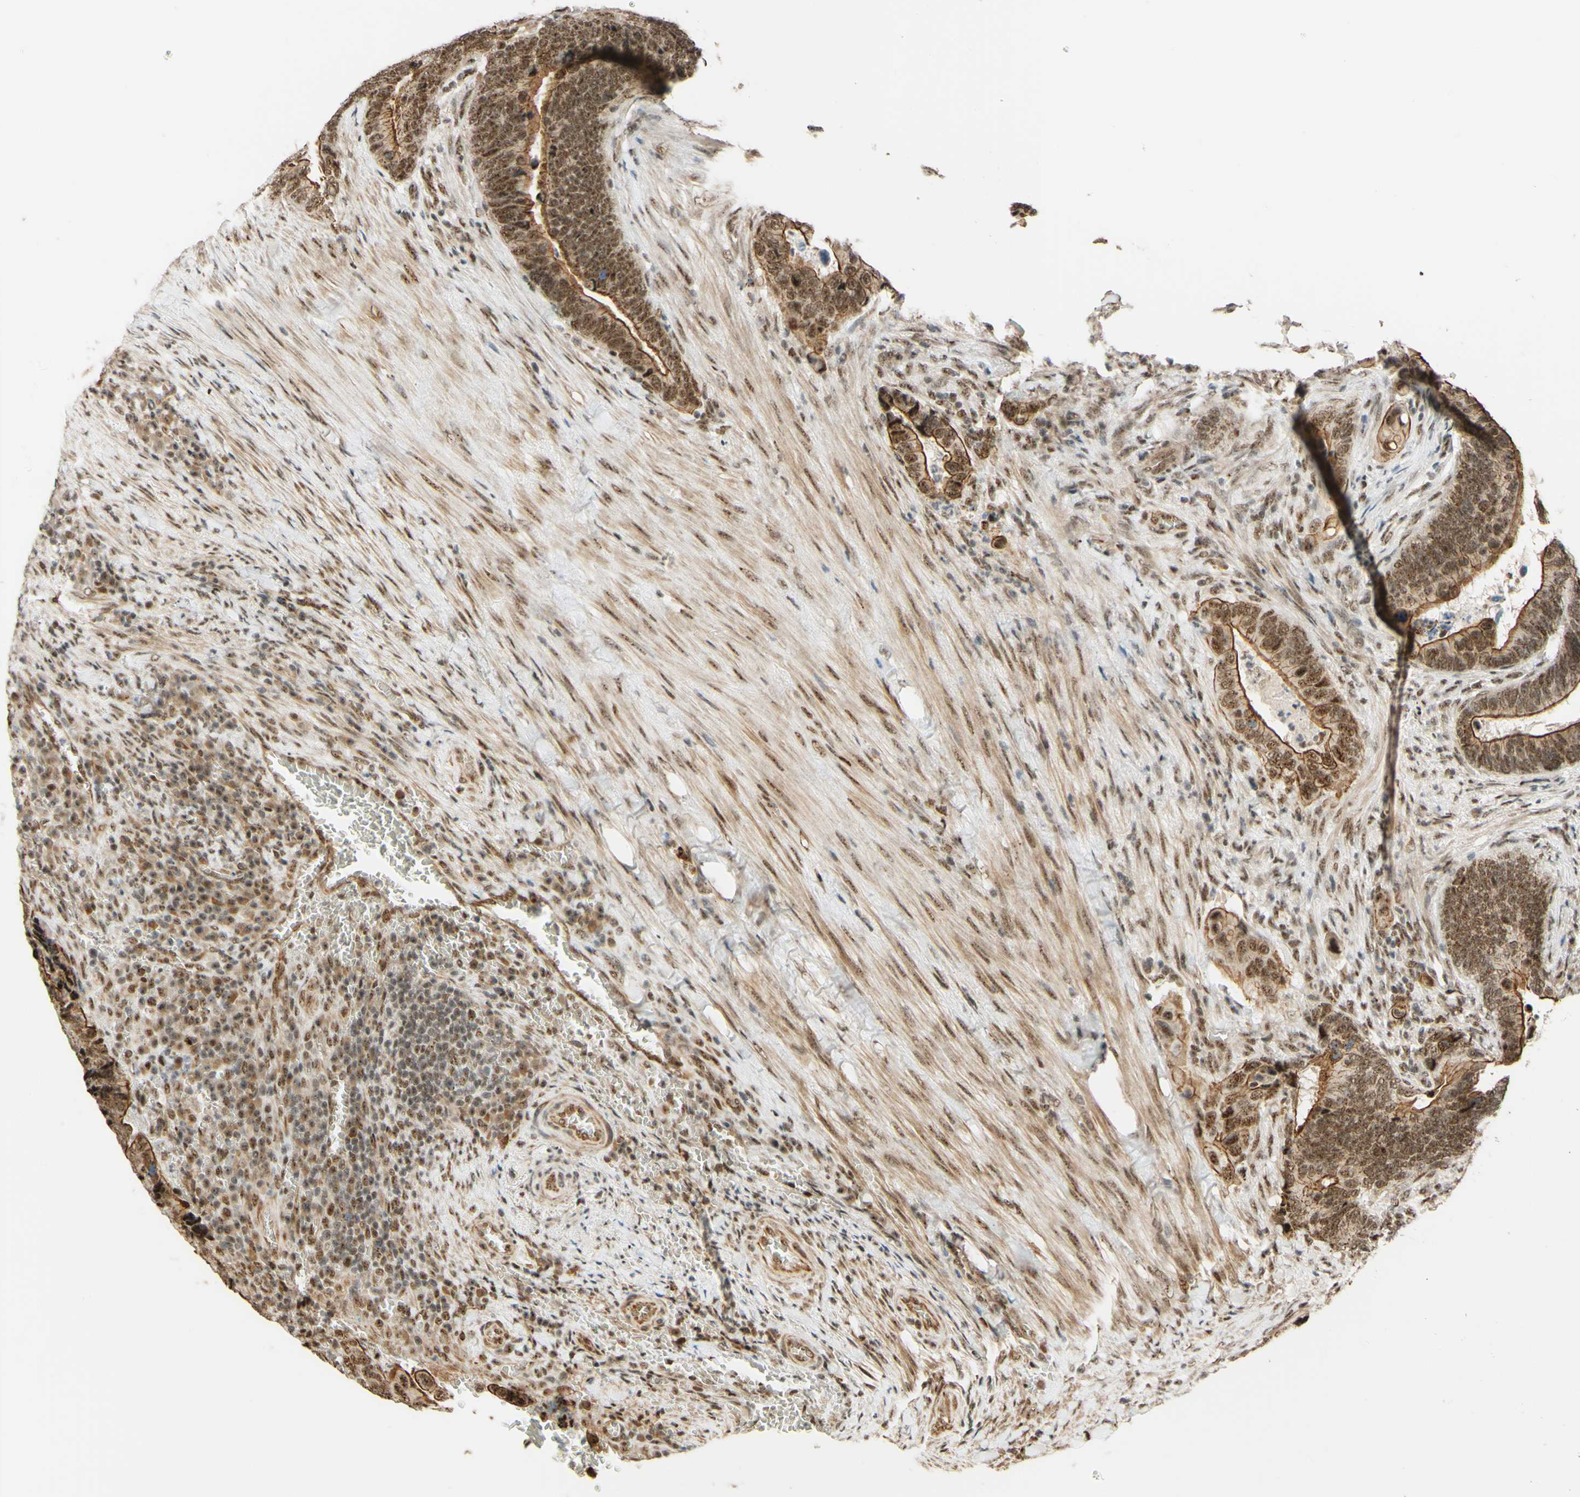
{"staining": {"intensity": "moderate", "quantity": ">75%", "location": "cytoplasmic/membranous,nuclear"}, "tissue": "colorectal cancer", "cell_type": "Tumor cells", "image_type": "cancer", "snomed": [{"axis": "morphology", "description": "Adenocarcinoma, NOS"}, {"axis": "topography", "description": "Colon"}], "caption": "Moderate cytoplasmic/membranous and nuclear staining for a protein is appreciated in about >75% of tumor cells of adenocarcinoma (colorectal) using immunohistochemistry.", "gene": "SAP18", "patient": {"sex": "male", "age": 72}}